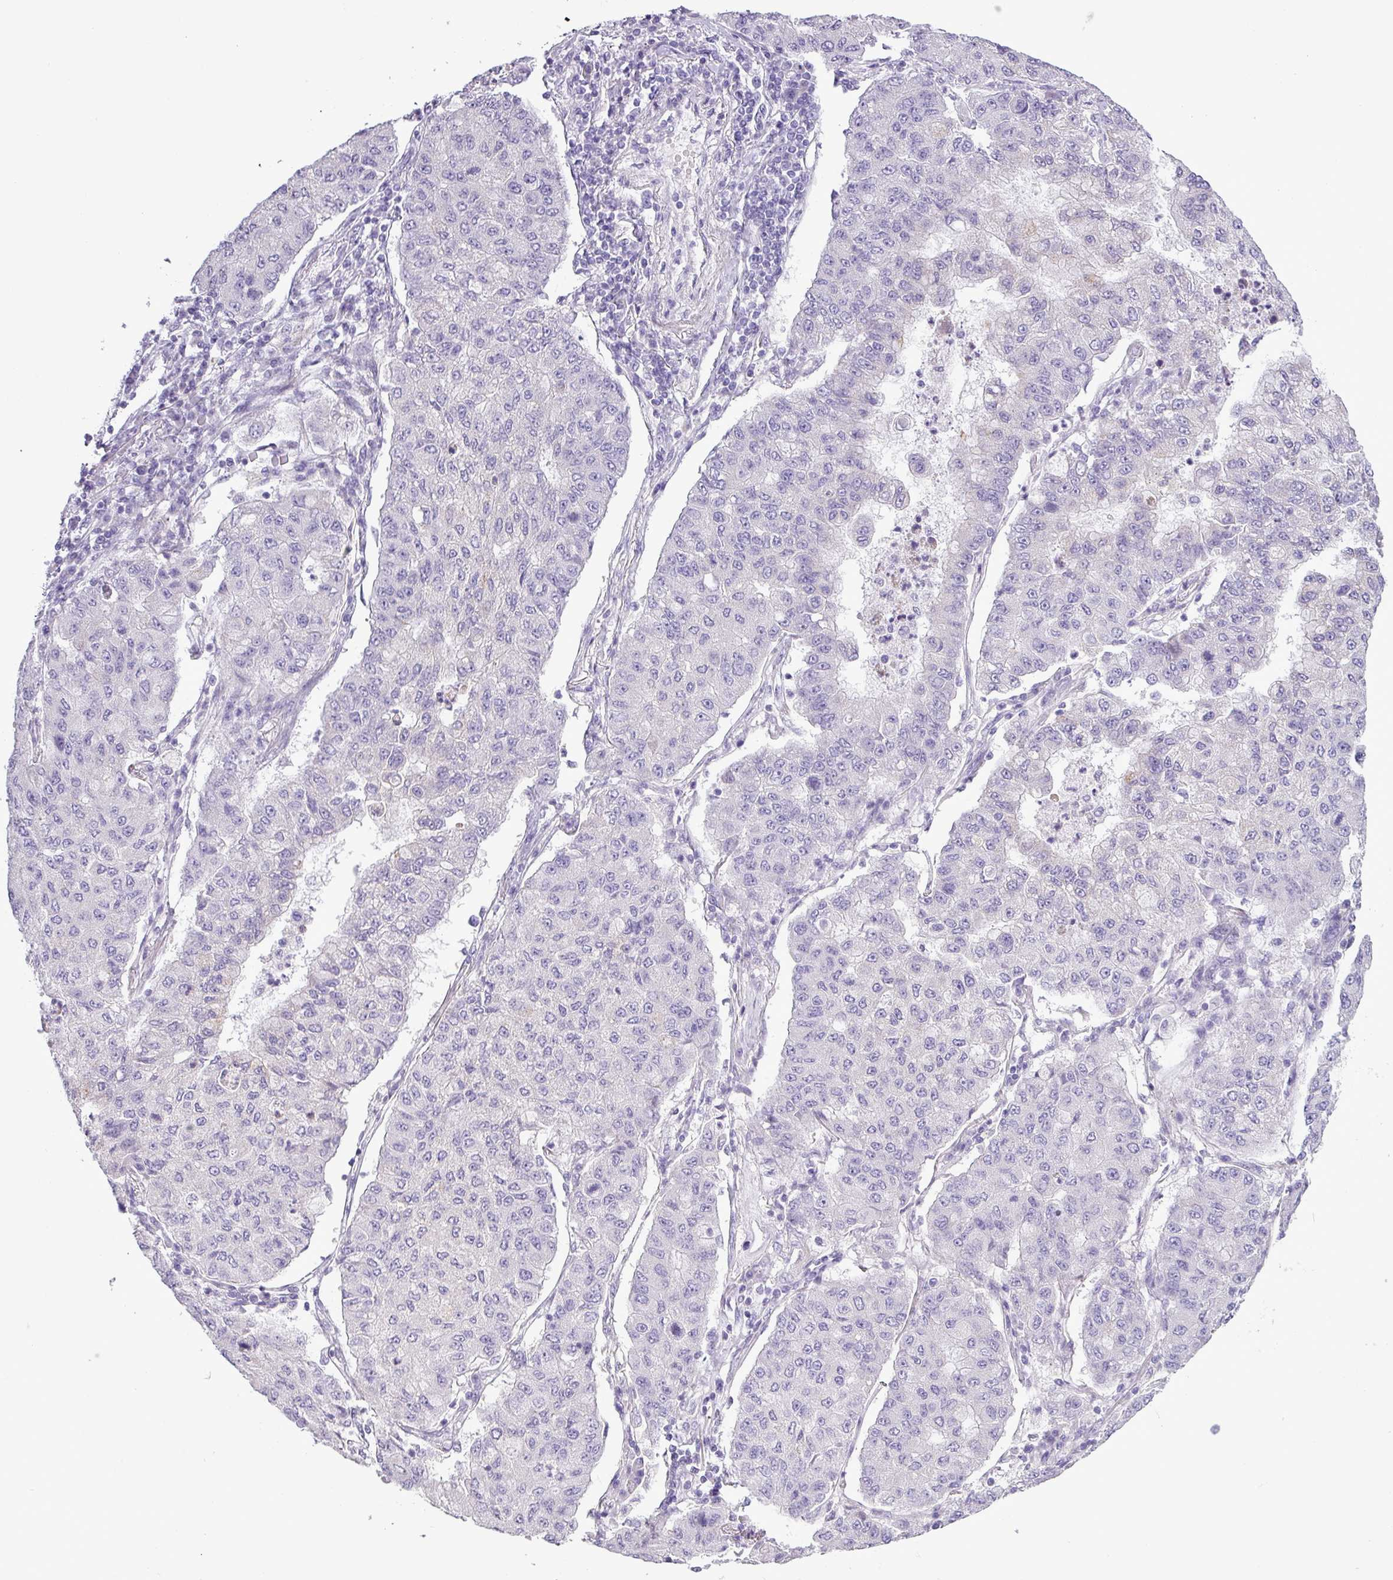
{"staining": {"intensity": "negative", "quantity": "none", "location": "none"}, "tissue": "lung cancer", "cell_type": "Tumor cells", "image_type": "cancer", "snomed": [{"axis": "morphology", "description": "Squamous cell carcinoma, NOS"}, {"axis": "topography", "description": "Lung"}], "caption": "Image shows no significant protein staining in tumor cells of lung cancer (squamous cell carcinoma).", "gene": "ALDH3A1", "patient": {"sex": "male", "age": 74}}